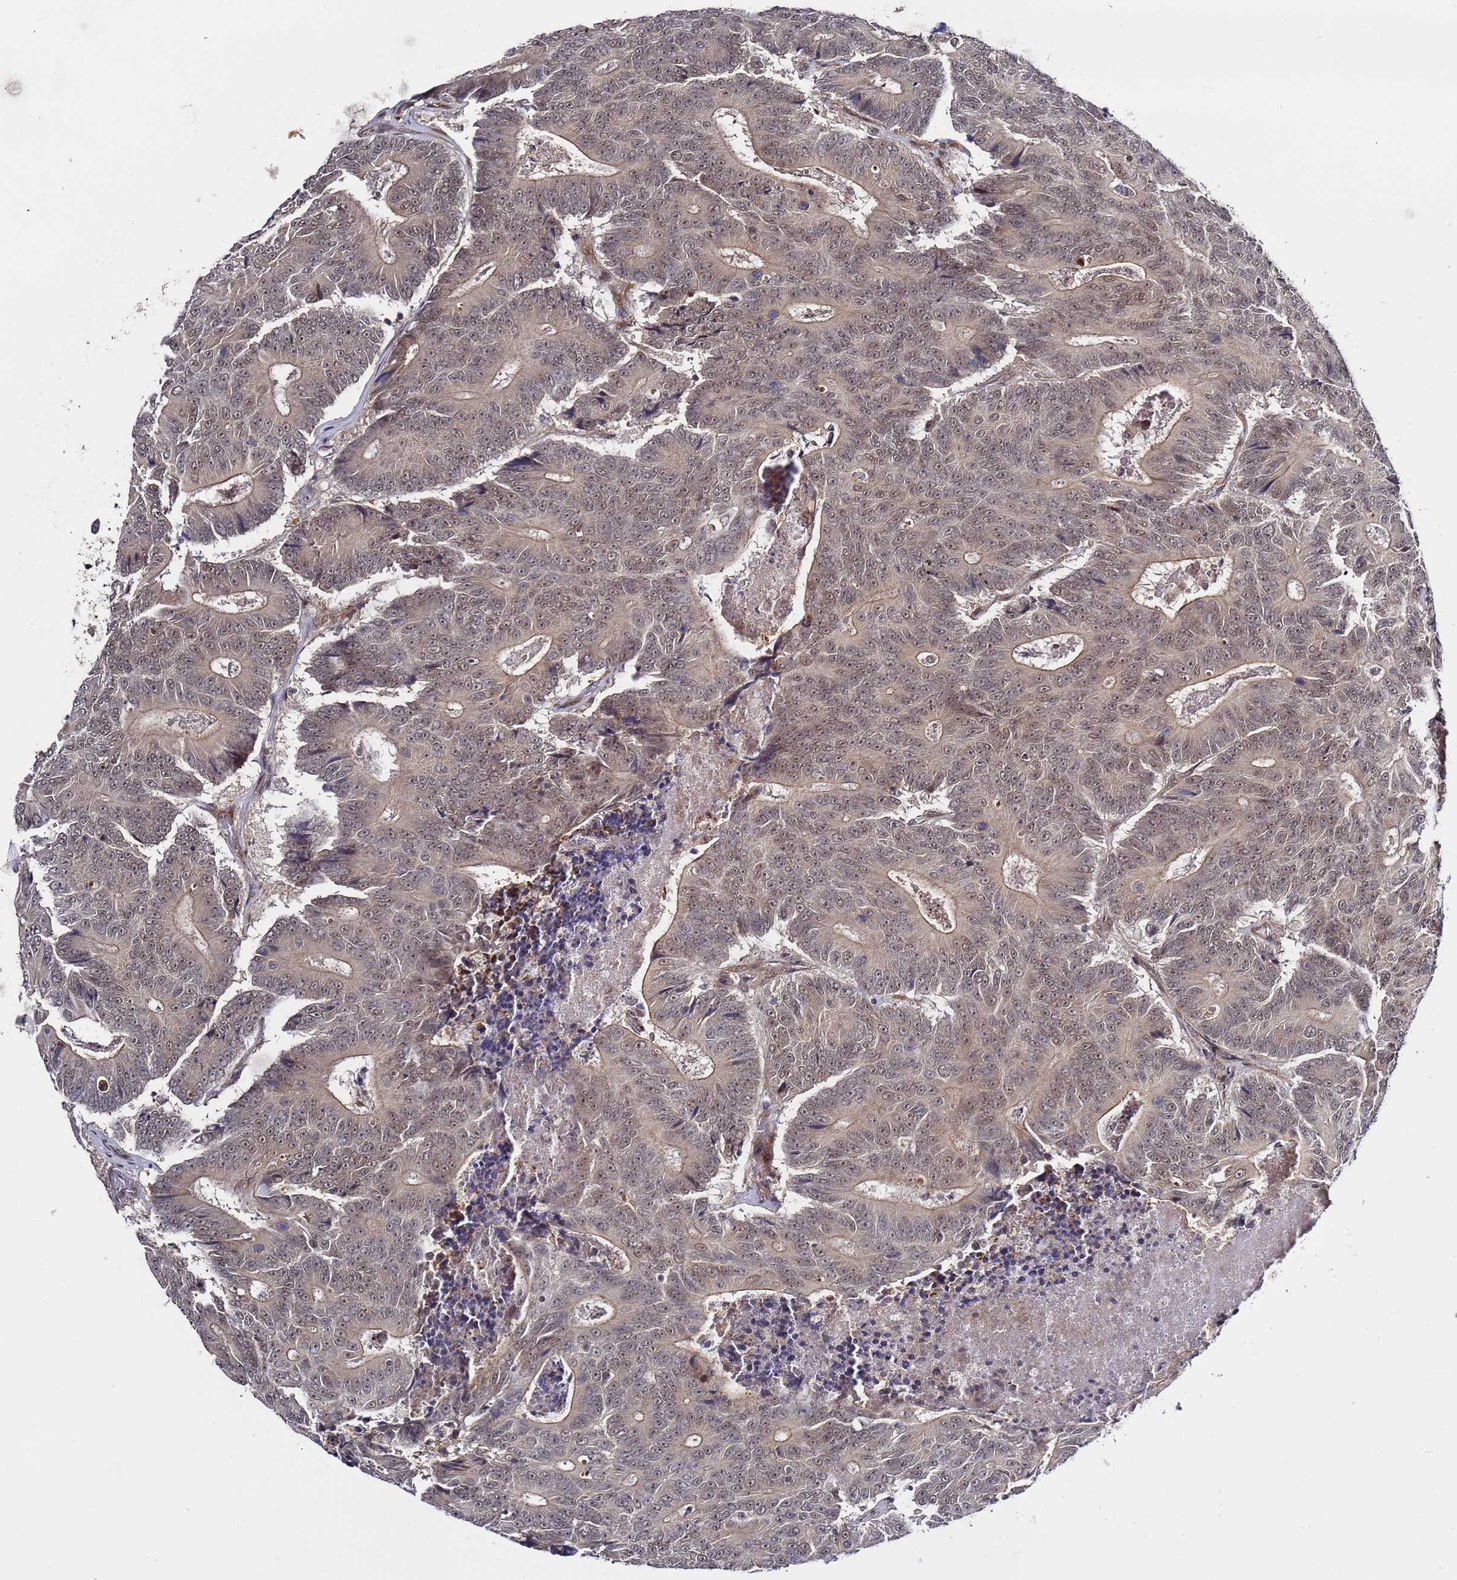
{"staining": {"intensity": "weak", "quantity": ">75%", "location": "cytoplasmic/membranous,nuclear"}, "tissue": "colorectal cancer", "cell_type": "Tumor cells", "image_type": "cancer", "snomed": [{"axis": "morphology", "description": "Adenocarcinoma, NOS"}, {"axis": "topography", "description": "Colon"}], "caption": "A photomicrograph showing weak cytoplasmic/membranous and nuclear staining in about >75% of tumor cells in colorectal cancer (adenocarcinoma), as visualized by brown immunohistochemical staining.", "gene": "POLR2D", "patient": {"sex": "male", "age": 83}}